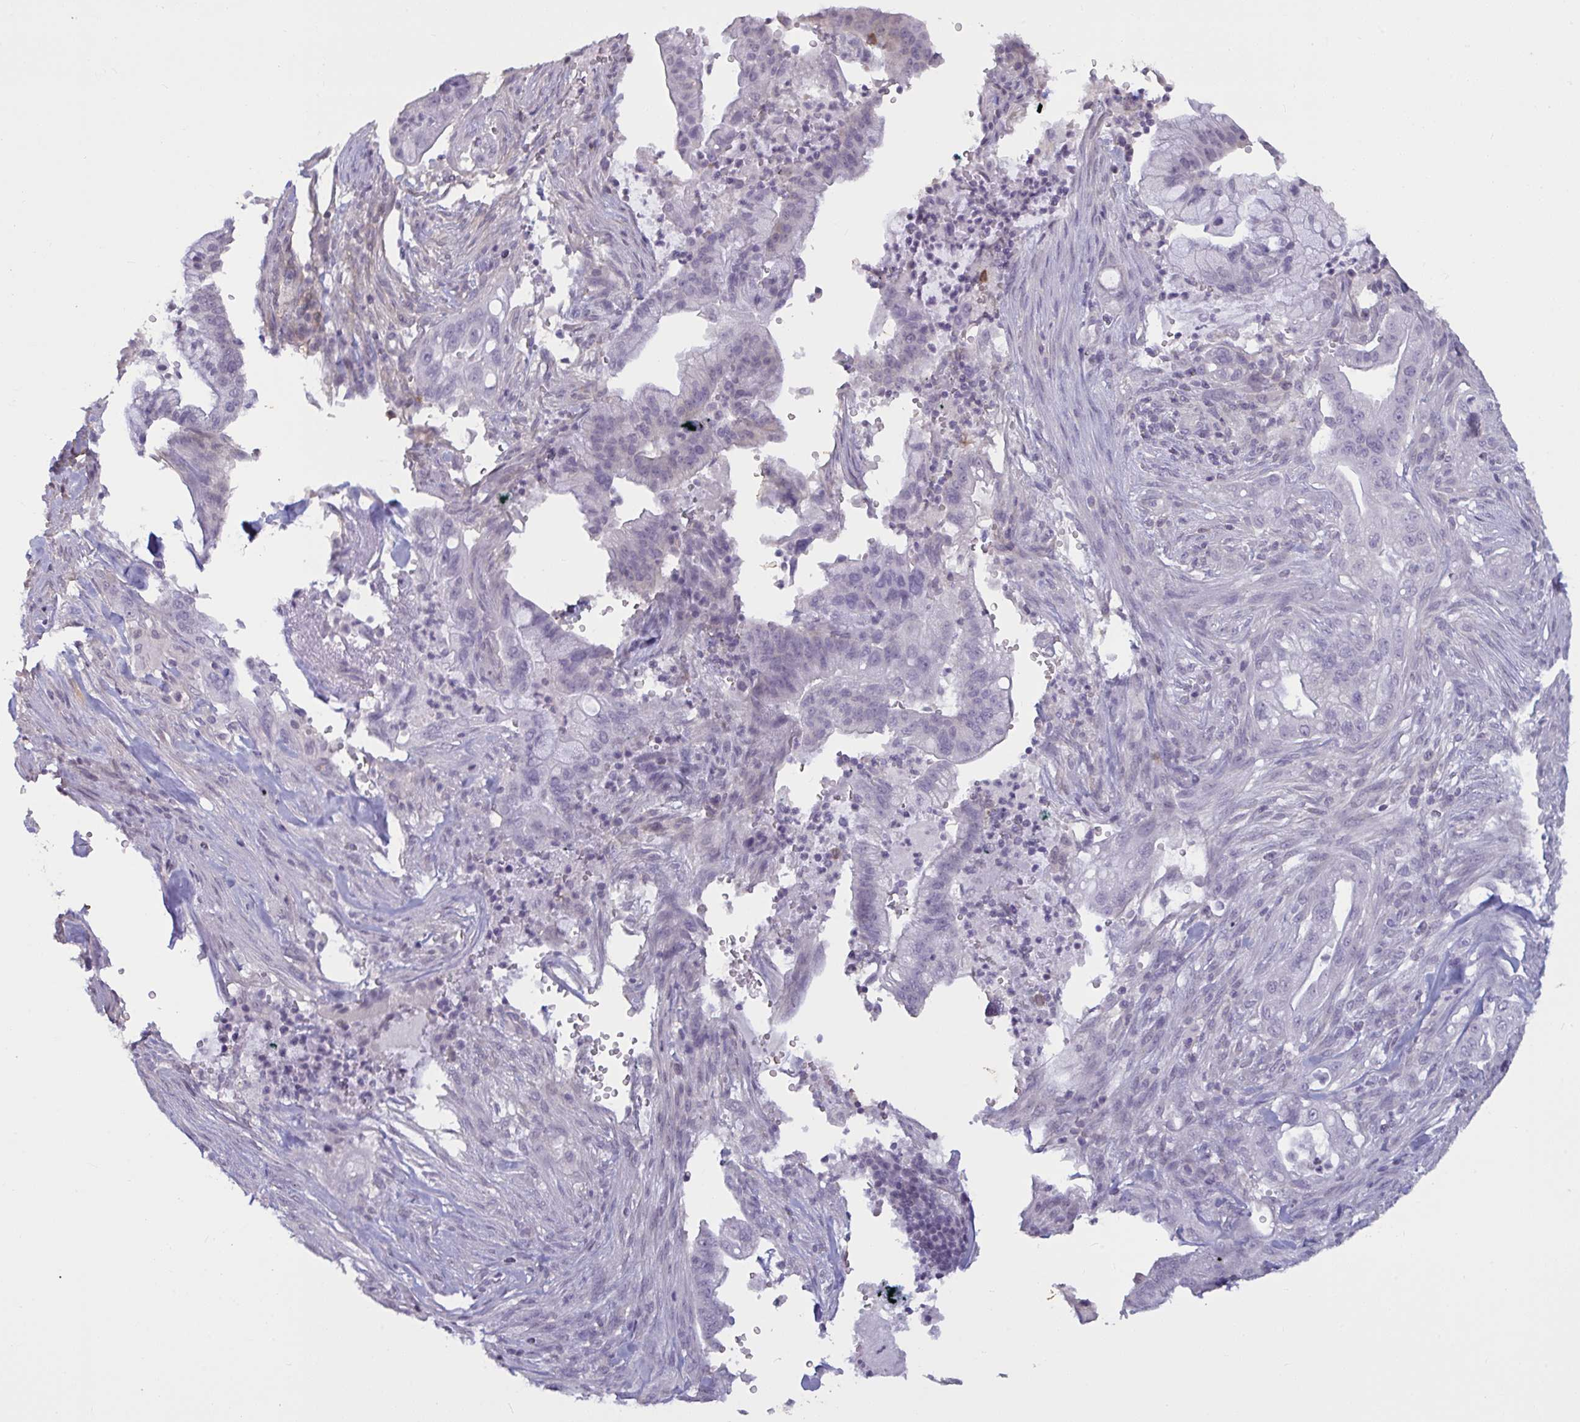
{"staining": {"intensity": "negative", "quantity": "none", "location": "none"}, "tissue": "pancreatic cancer", "cell_type": "Tumor cells", "image_type": "cancer", "snomed": [{"axis": "morphology", "description": "Adenocarcinoma, NOS"}, {"axis": "topography", "description": "Pancreas"}], "caption": "This micrograph is of pancreatic cancer stained with immunohistochemistry to label a protein in brown with the nuclei are counter-stained blue. There is no positivity in tumor cells.", "gene": "TBC1D4", "patient": {"sex": "male", "age": 44}}